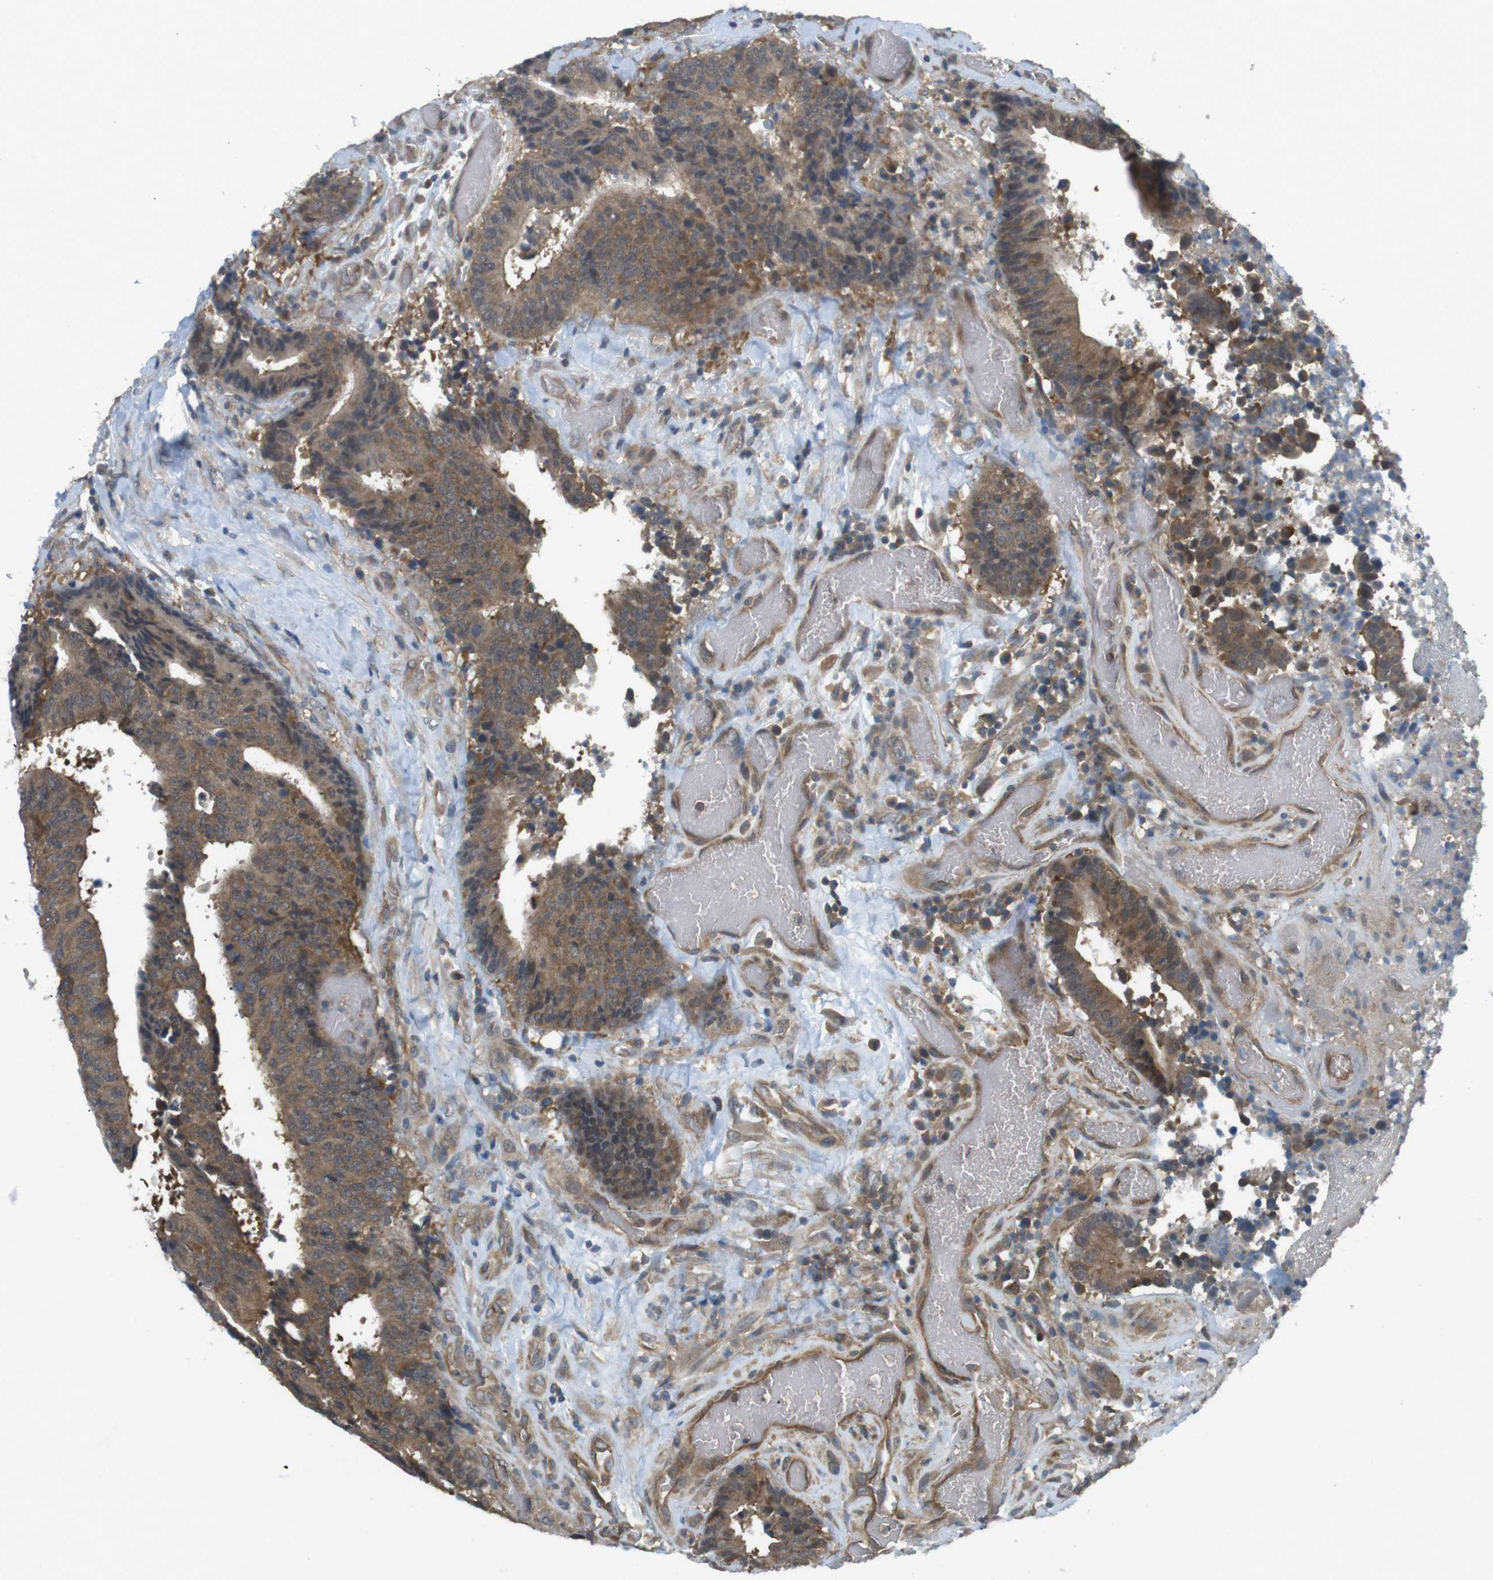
{"staining": {"intensity": "moderate", "quantity": ">75%", "location": "cytoplasmic/membranous"}, "tissue": "colorectal cancer", "cell_type": "Tumor cells", "image_type": "cancer", "snomed": [{"axis": "morphology", "description": "Adenocarcinoma, NOS"}, {"axis": "topography", "description": "Rectum"}], "caption": "Protein staining of colorectal cancer tissue reveals moderate cytoplasmic/membranous expression in about >75% of tumor cells.", "gene": "SUGT1", "patient": {"sex": "male", "age": 72}}